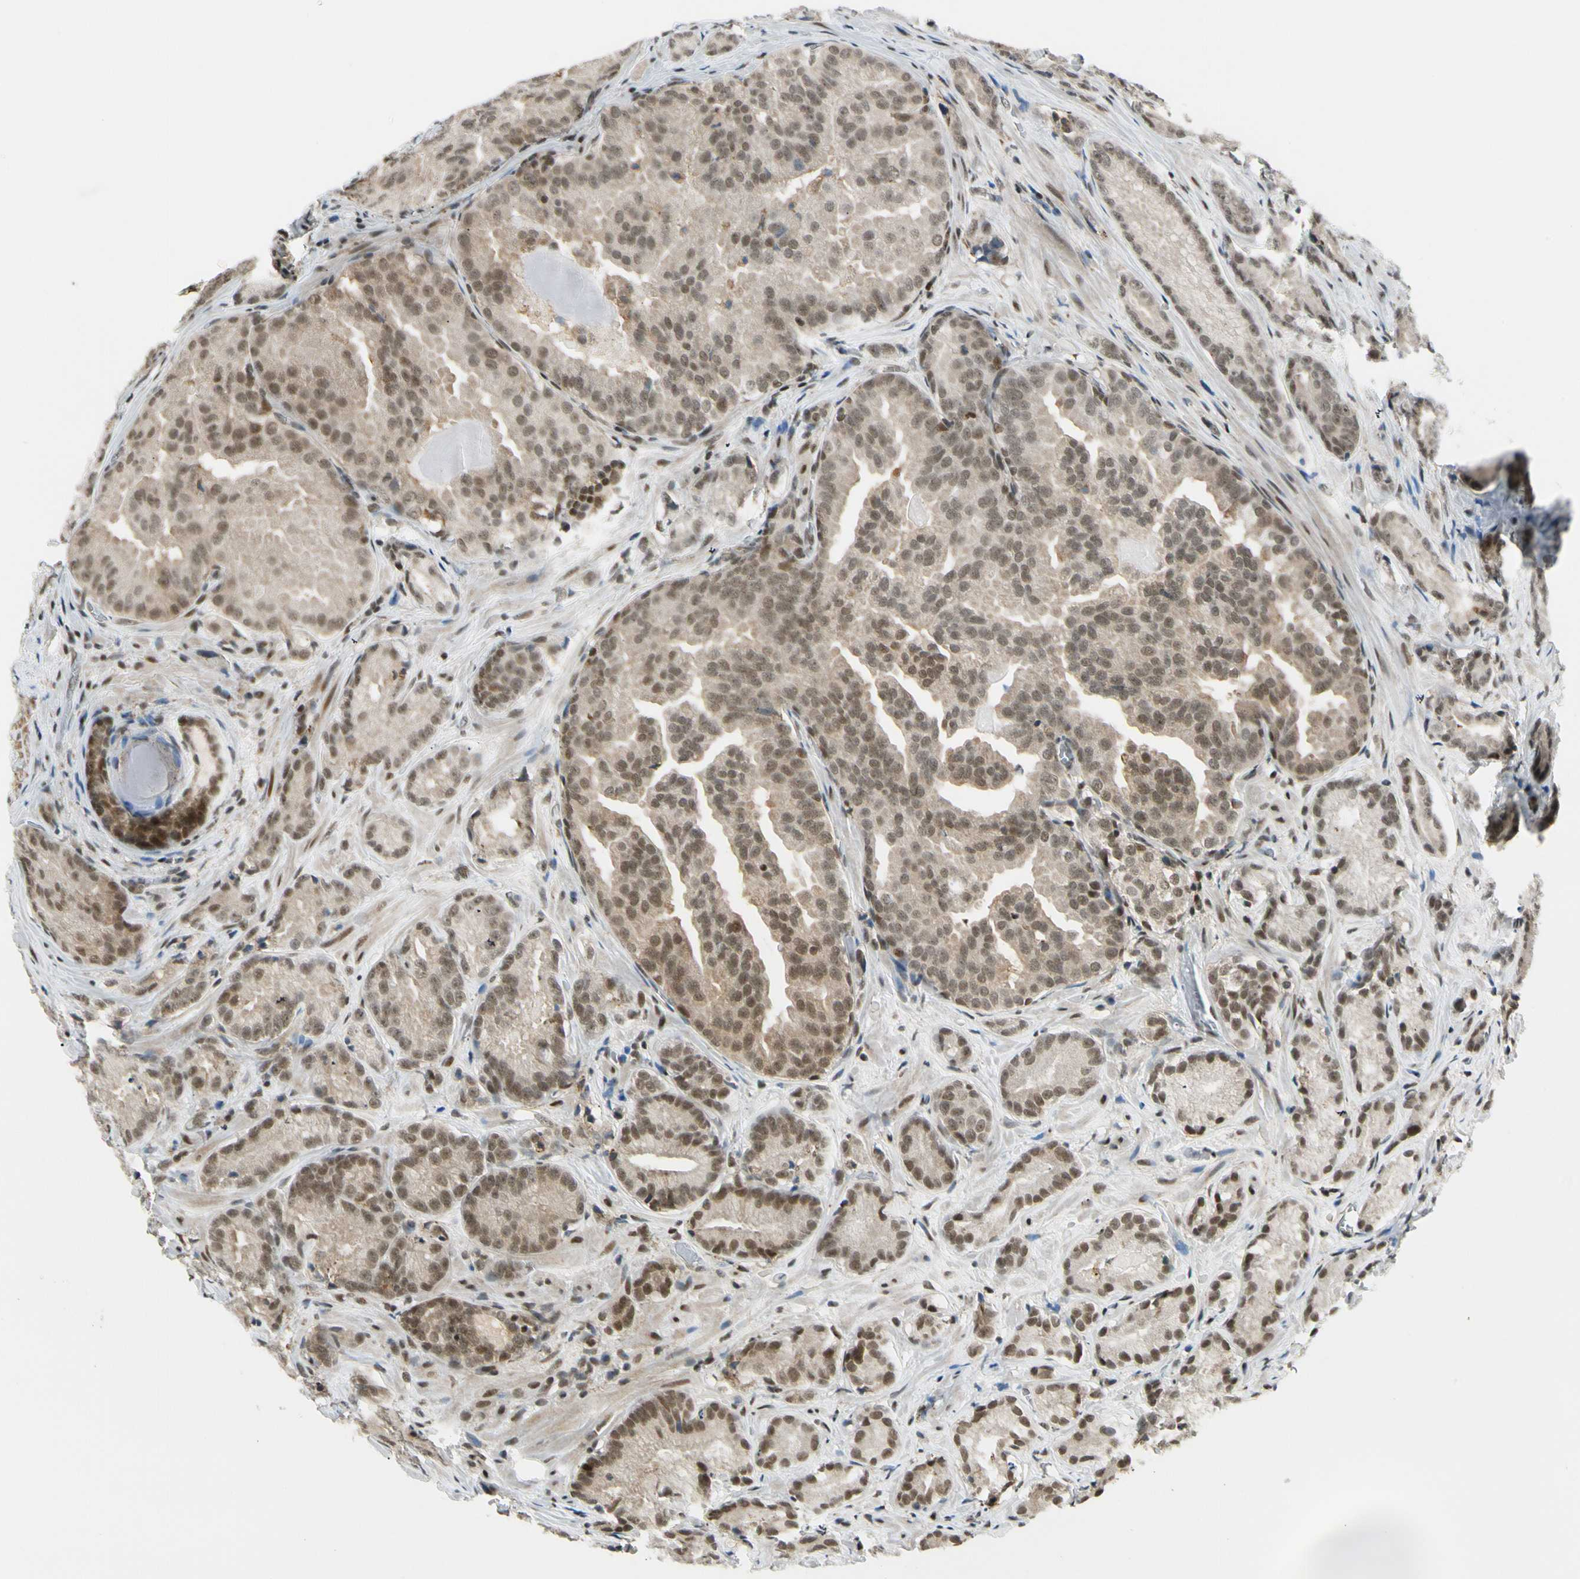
{"staining": {"intensity": "moderate", "quantity": ">75%", "location": "cytoplasmic/membranous,nuclear"}, "tissue": "prostate cancer", "cell_type": "Tumor cells", "image_type": "cancer", "snomed": [{"axis": "morphology", "description": "Adenocarcinoma, High grade"}, {"axis": "topography", "description": "Prostate"}], "caption": "Prostate cancer stained with DAB (3,3'-diaminobenzidine) immunohistochemistry (IHC) demonstrates medium levels of moderate cytoplasmic/membranous and nuclear expression in approximately >75% of tumor cells.", "gene": "DAXX", "patient": {"sex": "male", "age": 64}}